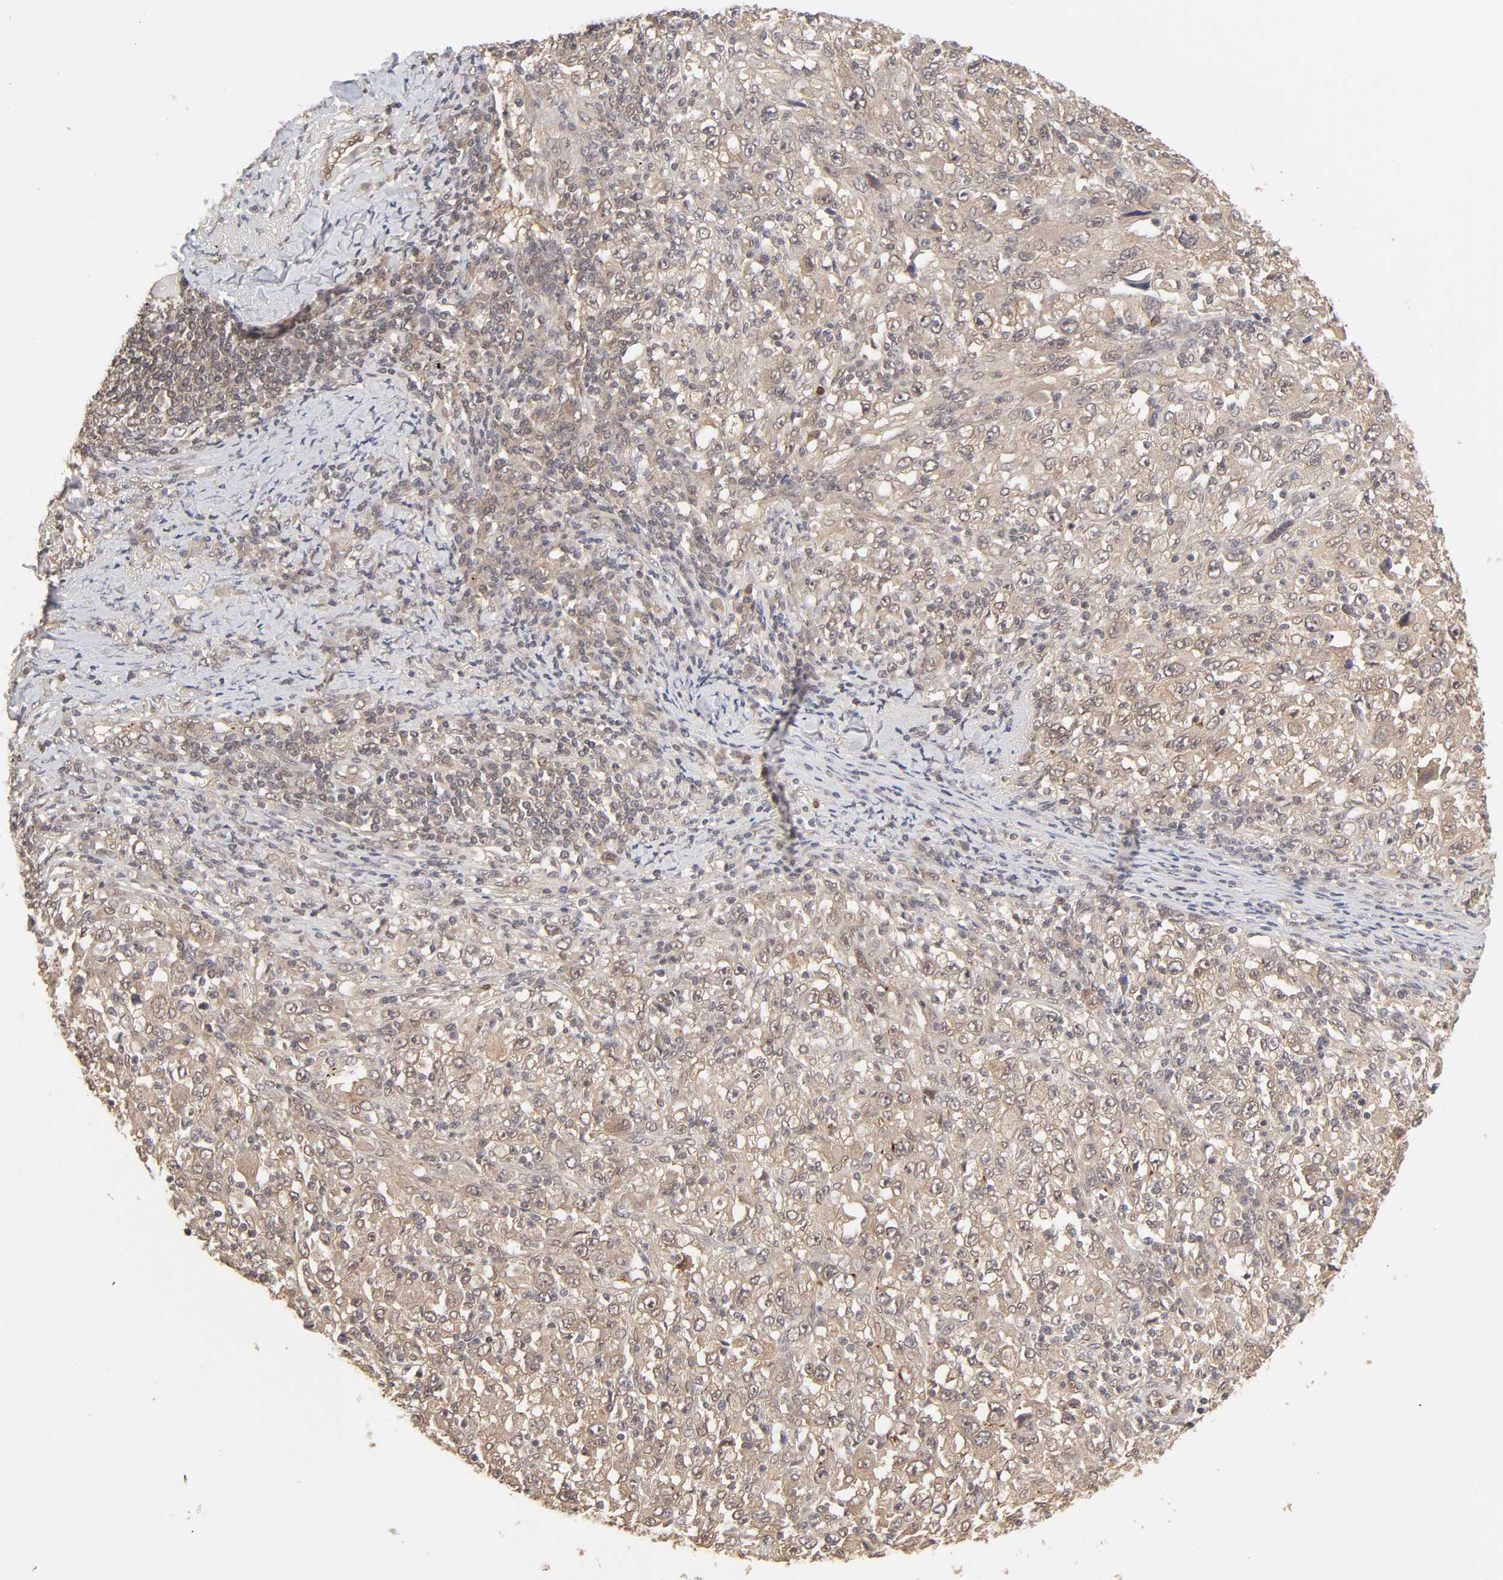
{"staining": {"intensity": "weak", "quantity": ">75%", "location": "cytoplasmic/membranous"}, "tissue": "melanoma", "cell_type": "Tumor cells", "image_type": "cancer", "snomed": [{"axis": "morphology", "description": "Malignant melanoma, Metastatic site"}, {"axis": "topography", "description": "Skin"}], "caption": "Malignant melanoma (metastatic site) stained with immunohistochemistry (IHC) shows weak cytoplasmic/membranous positivity in approximately >75% of tumor cells. The staining is performed using DAB brown chromogen to label protein expression. The nuclei are counter-stained blue using hematoxylin.", "gene": "MAPK1", "patient": {"sex": "female", "age": 56}}